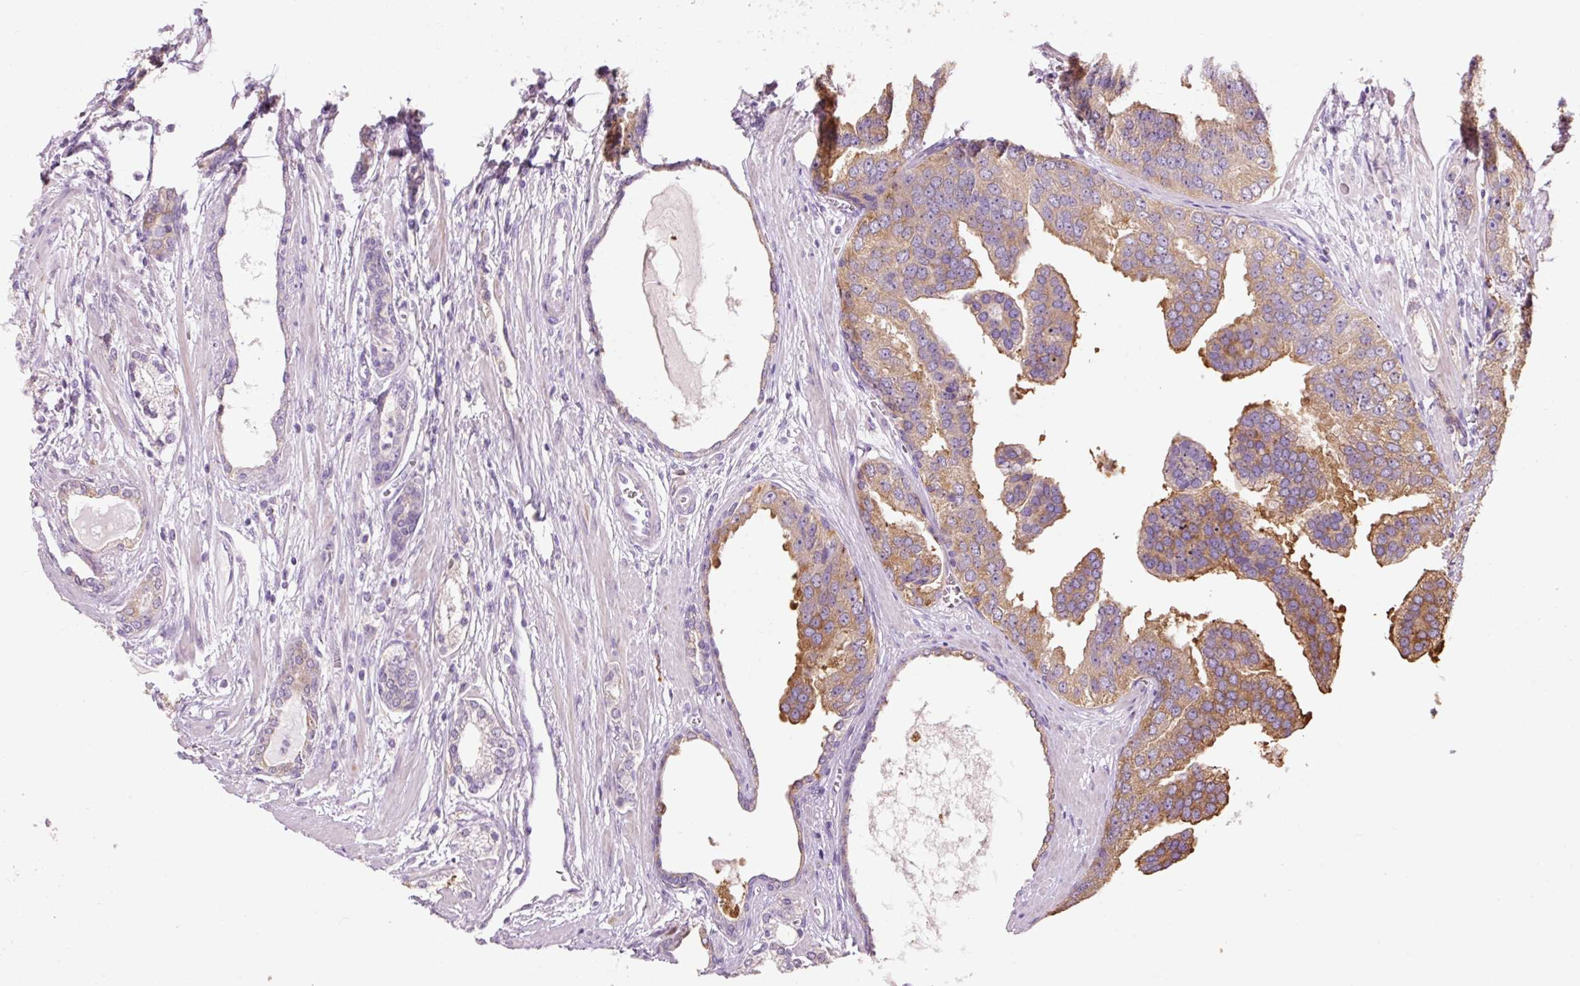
{"staining": {"intensity": "moderate", "quantity": ">75%", "location": "cytoplasmic/membranous"}, "tissue": "prostate cancer", "cell_type": "Tumor cells", "image_type": "cancer", "snomed": [{"axis": "morphology", "description": "Adenocarcinoma, High grade"}, {"axis": "topography", "description": "Prostate"}], "caption": "Immunohistochemical staining of prostate cancer (adenocarcinoma (high-grade)) reveals medium levels of moderate cytoplasmic/membranous protein expression in approximately >75% of tumor cells.", "gene": "HAX1", "patient": {"sex": "male", "age": 71}}